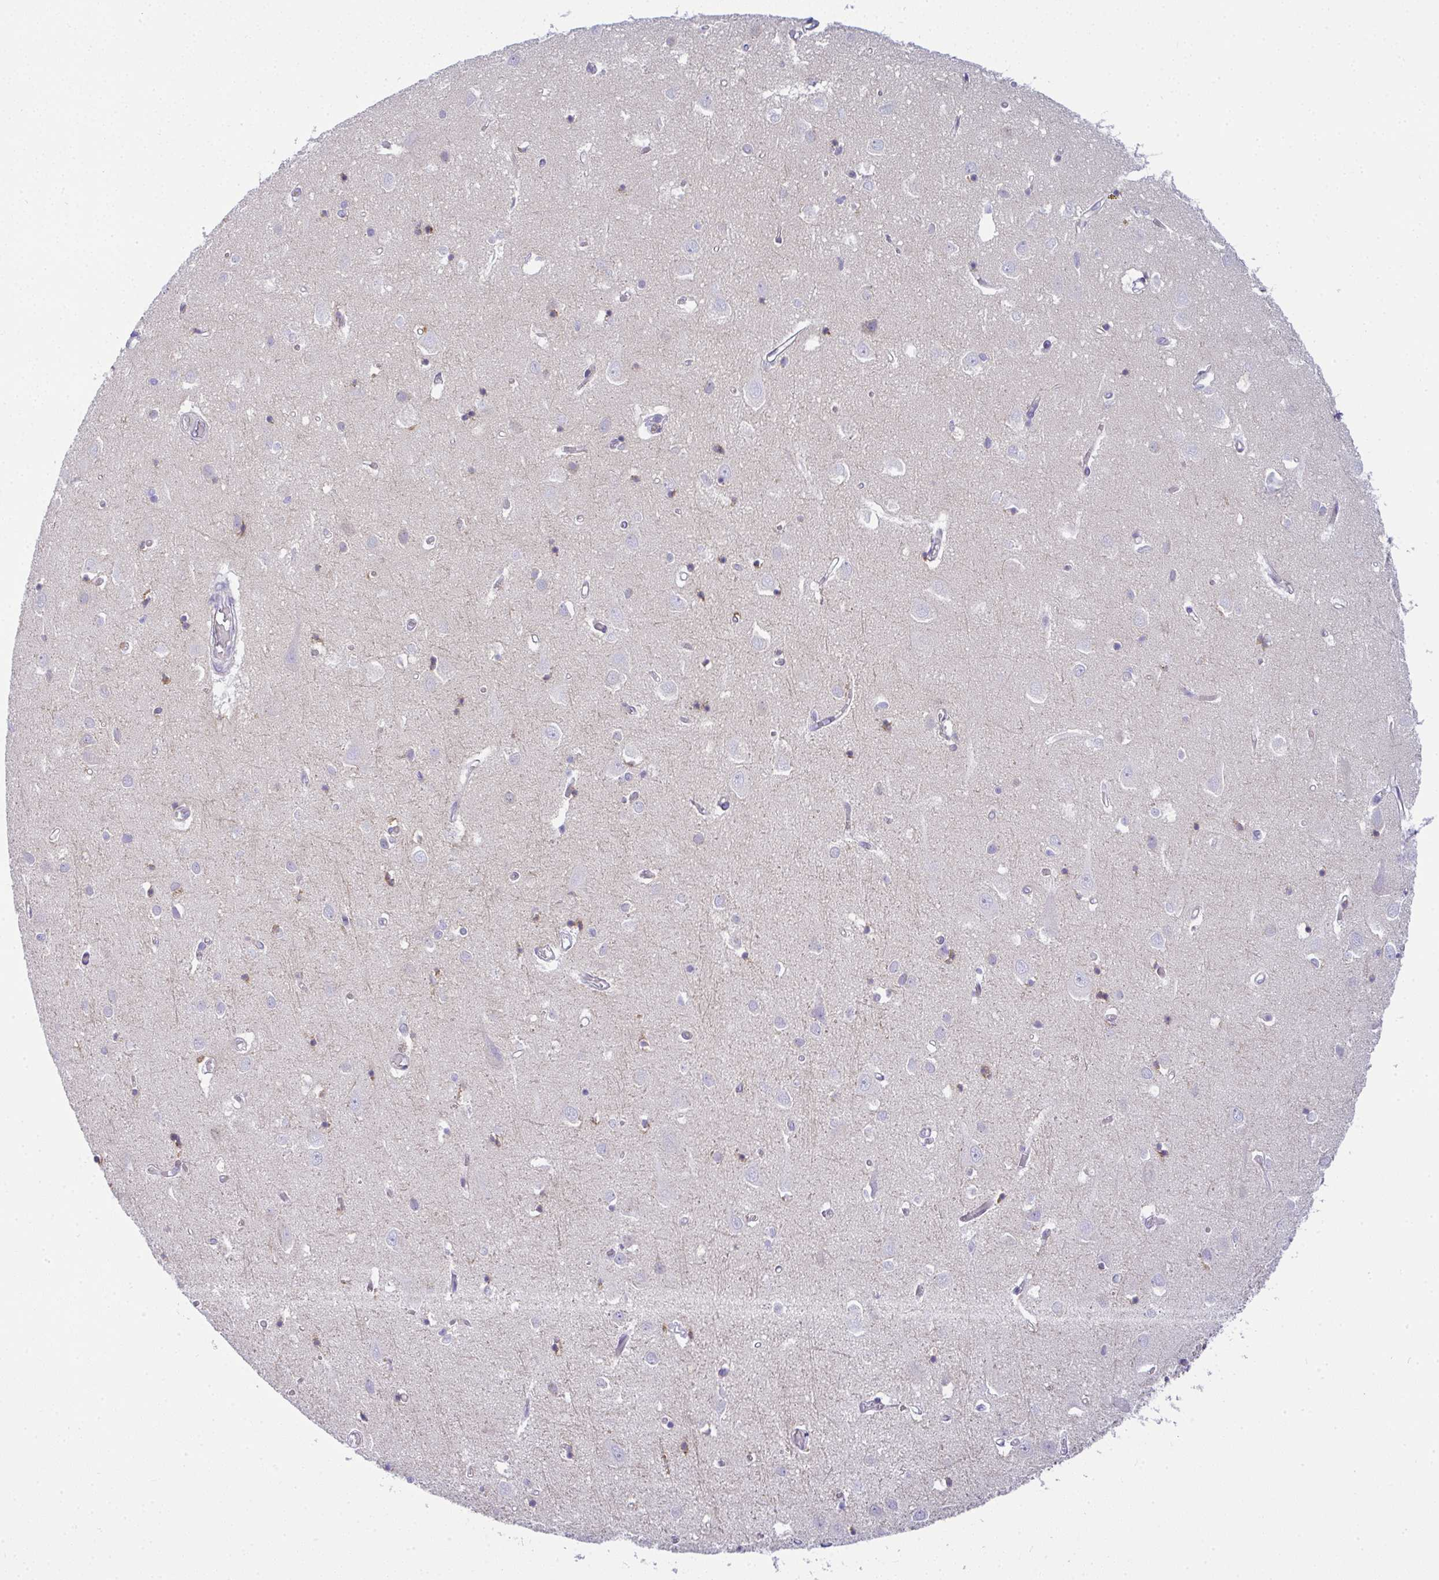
{"staining": {"intensity": "negative", "quantity": "none", "location": "none"}, "tissue": "cerebral cortex", "cell_type": "Endothelial cells", "image_type": "normal", "snomed": [{"axis": "morphology", "description": "Normal tissue, NOS"}, {"axis": "topography", "description": "Cerebral cortex"}], "caption": "DAB immunohistochemical staining of benign human cerebral cortex demonstrates no significant positivity in endothelial cells.", "gene": "FAM177A1", "patient": {"sex": "male", "age": 70}}